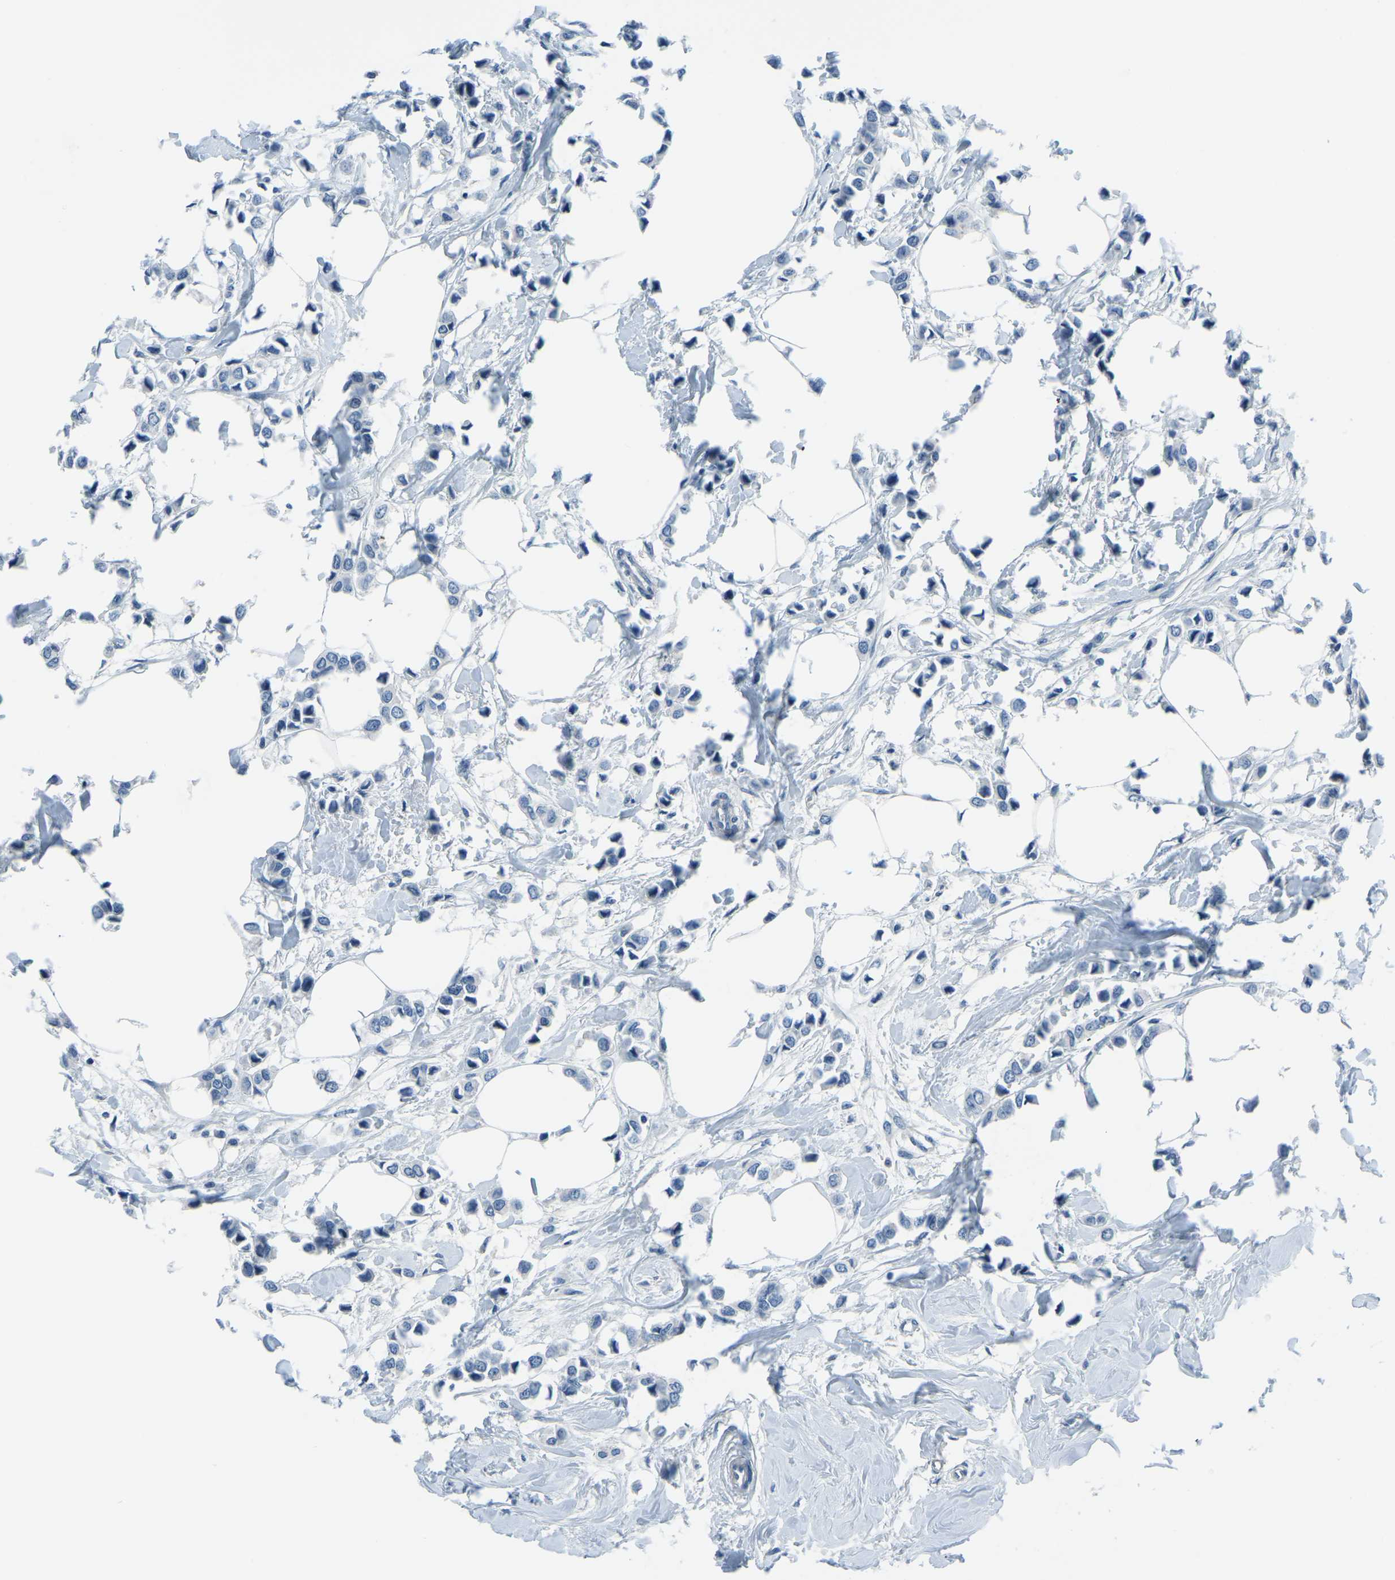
{"staining": {"intensity": "negative", "quantity": "none", "location": "none"}, "tissue": "breast cancer", "cell_type": "Tumor cells", "image_type": "cancer", "snomed": [{"axis": "morphology", "description": "Lobular carcinoma"}, {"axis": "topography", "description": "Breast"}], "caption": "DAB immunohistochemical staining of human lobular carcinoma (breast) exhibits no significant staining in tumor cells.", "gene": "RRP1", "patient": {"sex": "female", "age": 51}}